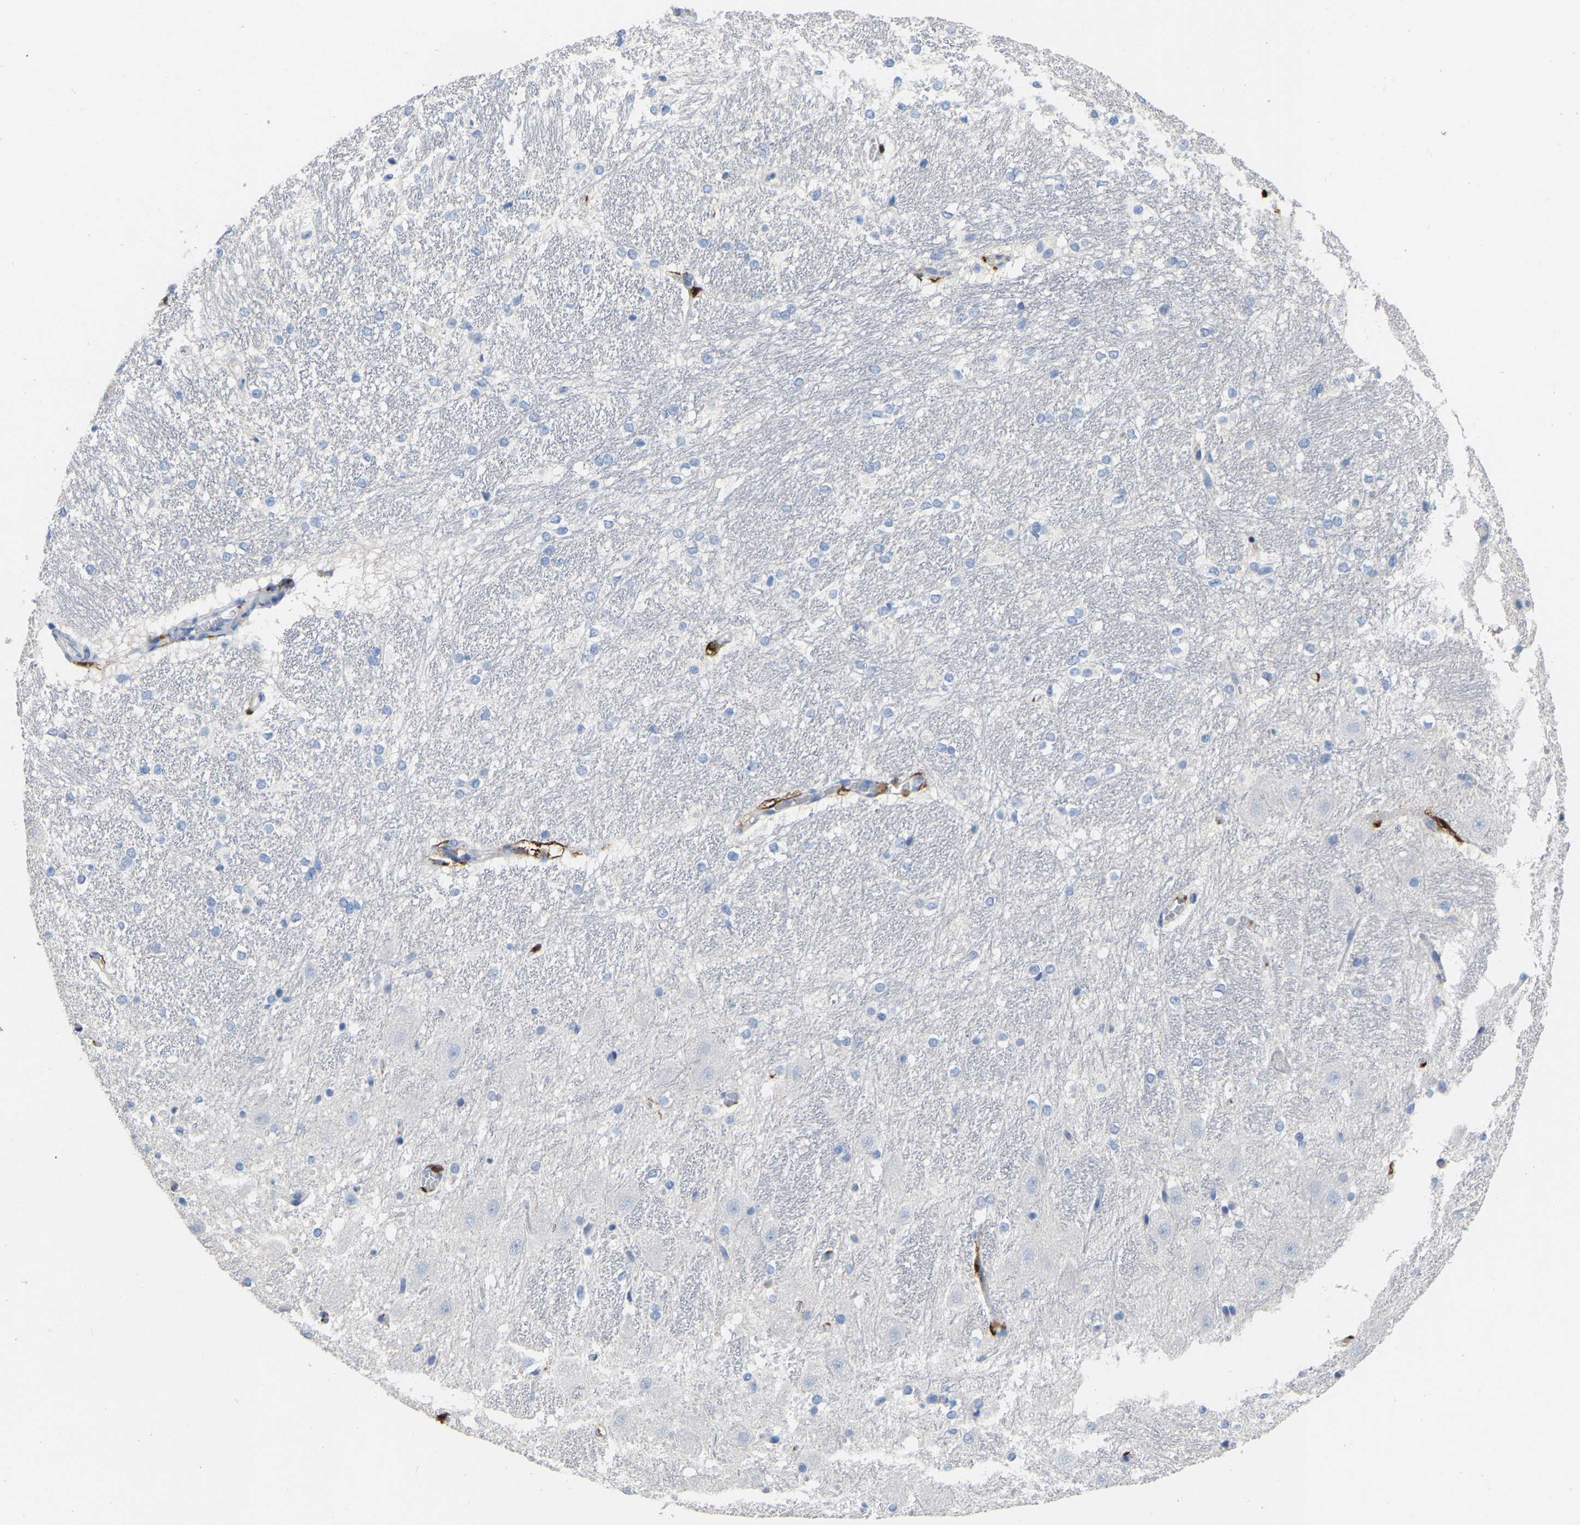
{"staining": {"intensity": "negative", "quantity": "none", "location": "none"}, "tissue": "hippocampus", "cell_type": "Glial cells", "image_type": "normal", "snomed": [{"axis": "morphology", "description": "Normal tissue, NOS"}, {"axis": "topography", "description": "Hippocampus"}], "caption": "Immunohistochemical staining of normal human hippocampus shows no significant positivity in glial cells.", "gene": "ULBP2", "patient": {"sex": "female", "age": 19}}